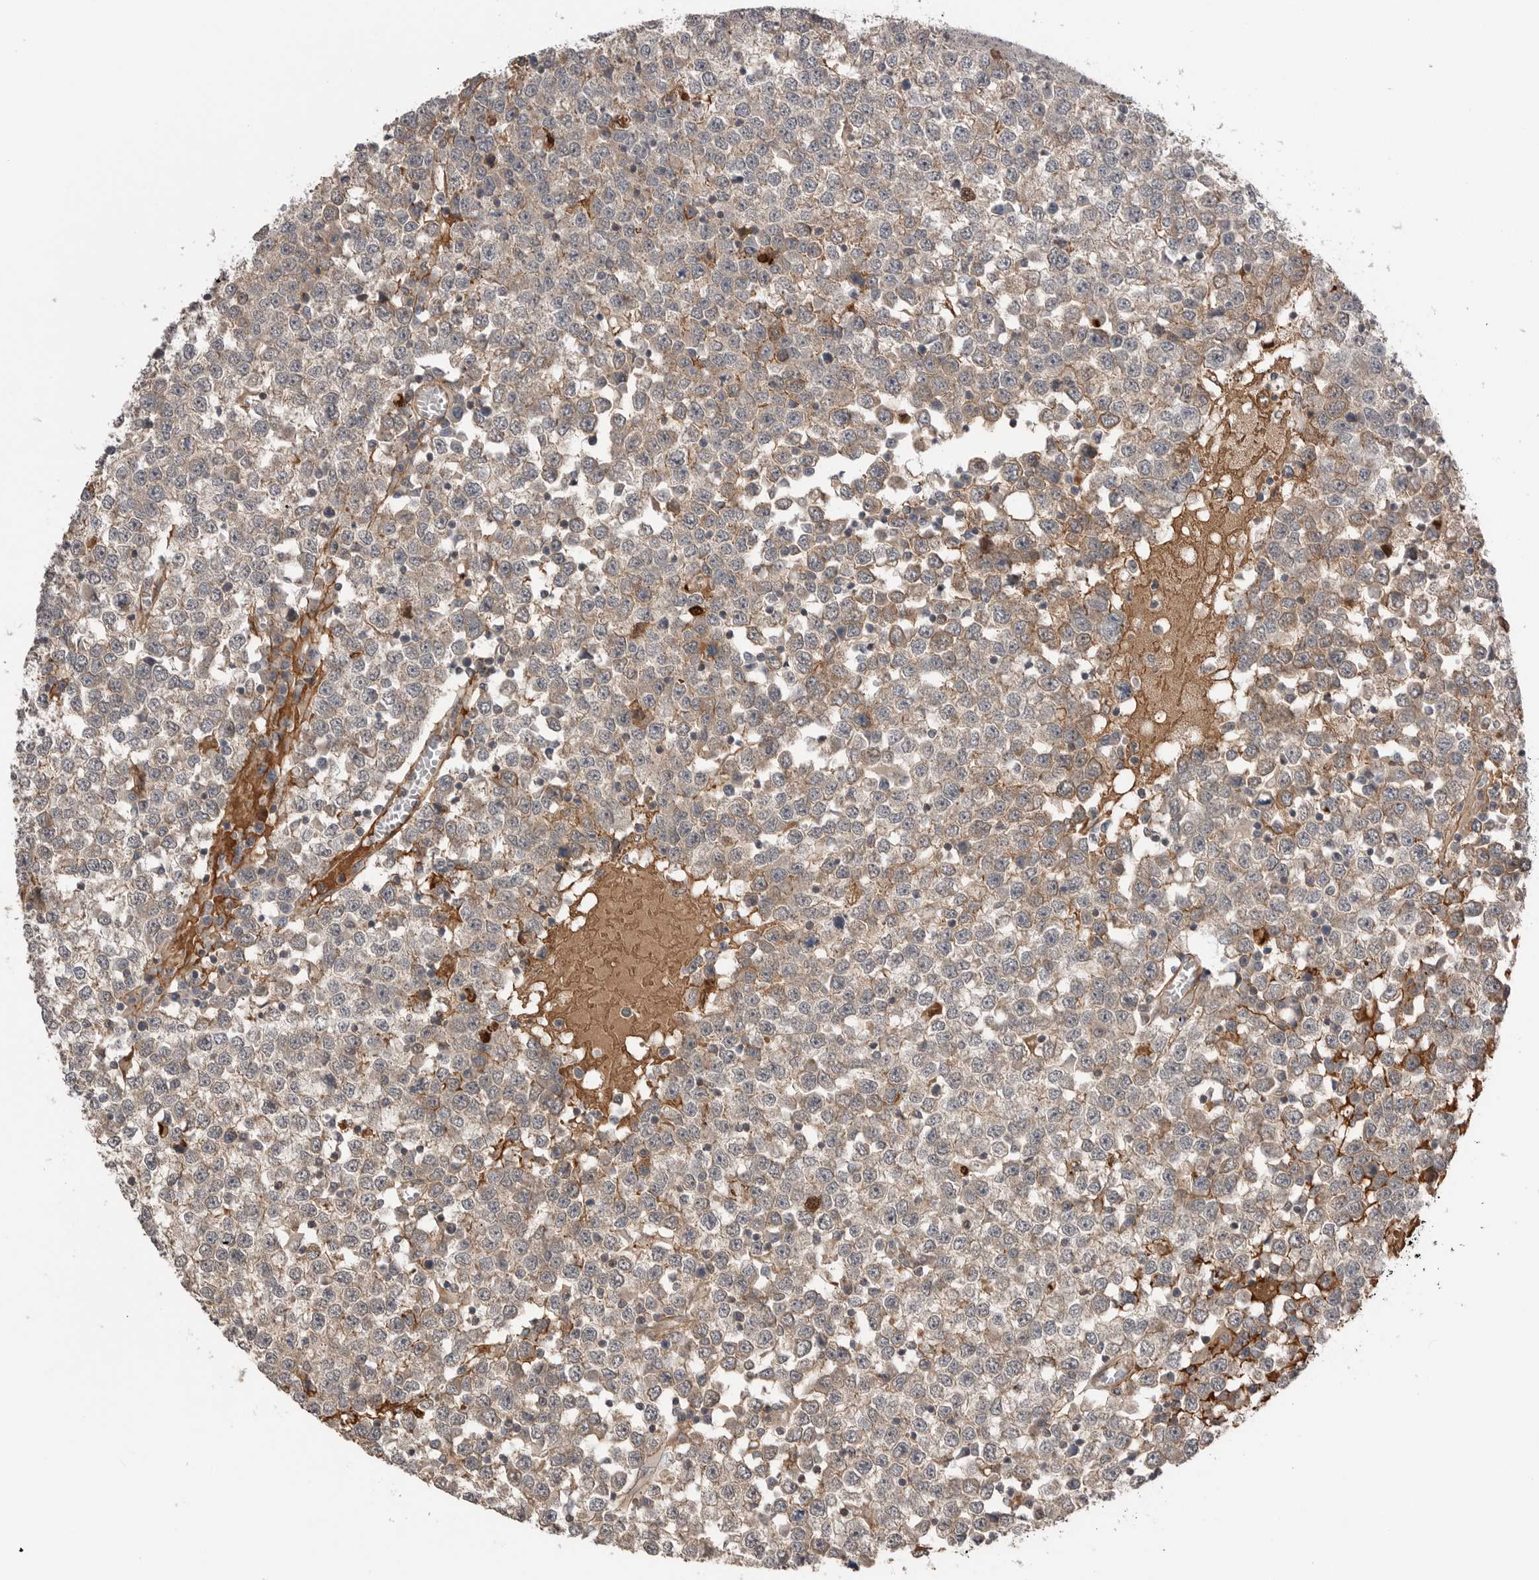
{"staining": {"intensity": "moderate", "quantity": "<25%", "location": "cytoplasmic/membranous"}, "tissue": "testis cancer", "cell_type": "Tumor cells", "image_type": "cancer", "snomed": [{"axis": "morphology", "description": "Seminoma, NOS"}, {"axis": "topography", "description": "Testis"}], "caption": "A photomicrograph showing moderate cytoplasmic/membranous positivity in approximately <25% of tumor cells in testis cancer, as visualized by brown immunohistochemical staining.", "gene": "PEAK1", "patient": {"sex": "male", "age": 65}}